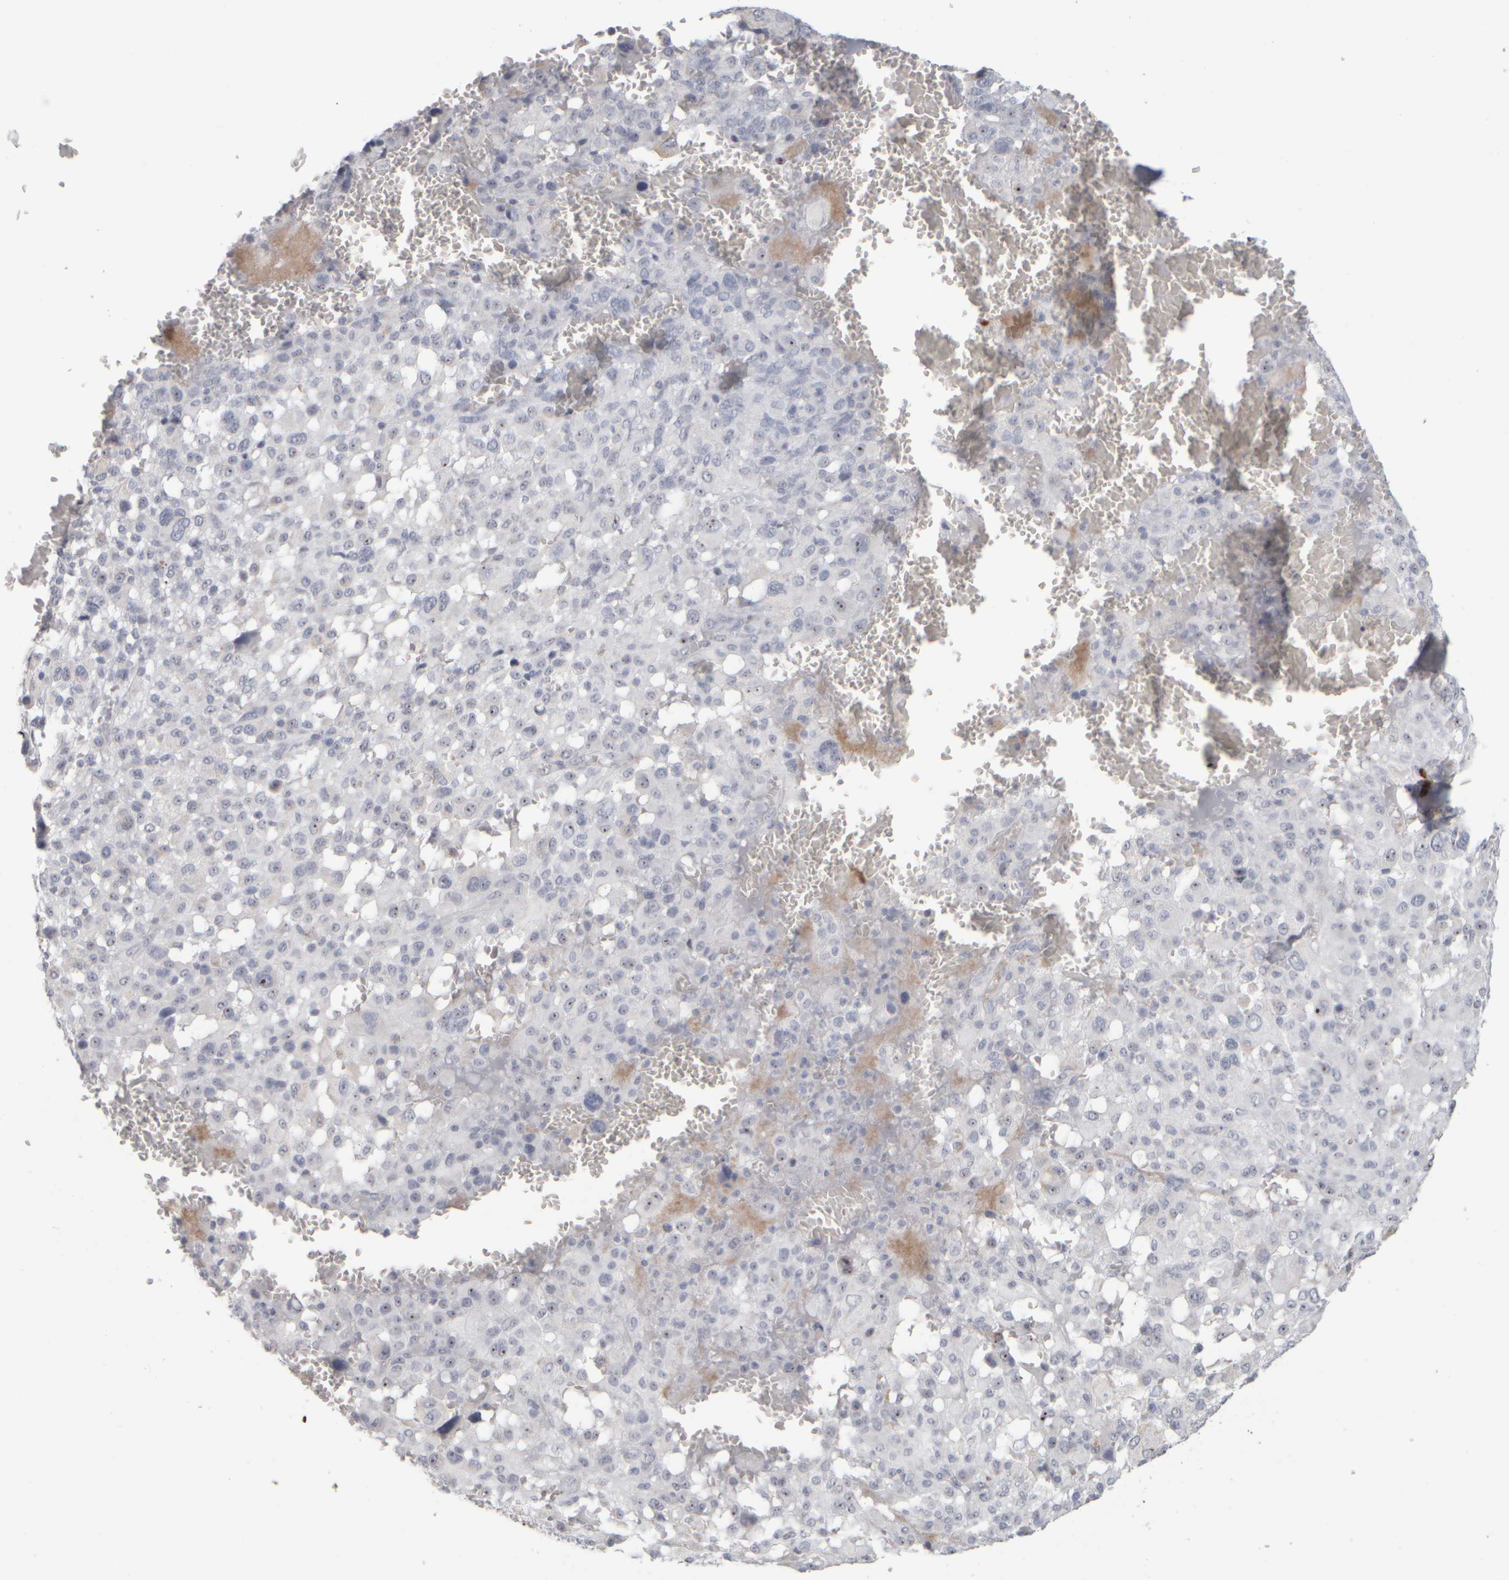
{"staining": {"intensity": "moderate", "quantity": "<25%", "location": "nuclear"}, "tissue": "melanoma", "cell_type": "Tumor cells", "image_type": "cancer", "snomed": [{"axis": "morphology", "description": "Malignant melanoma, Metastatic site"}, {"axis": "topography", "description": "Skin"}], "caption": "Immunohistochemistry (DAB (3,3'-diaminobenzidine)) staining of human melanoma displays moderate nuclear protein expression in about <25% of tumor cells.", "gene": "DCXR", "patient": {"sex": "female", "age": 74}}